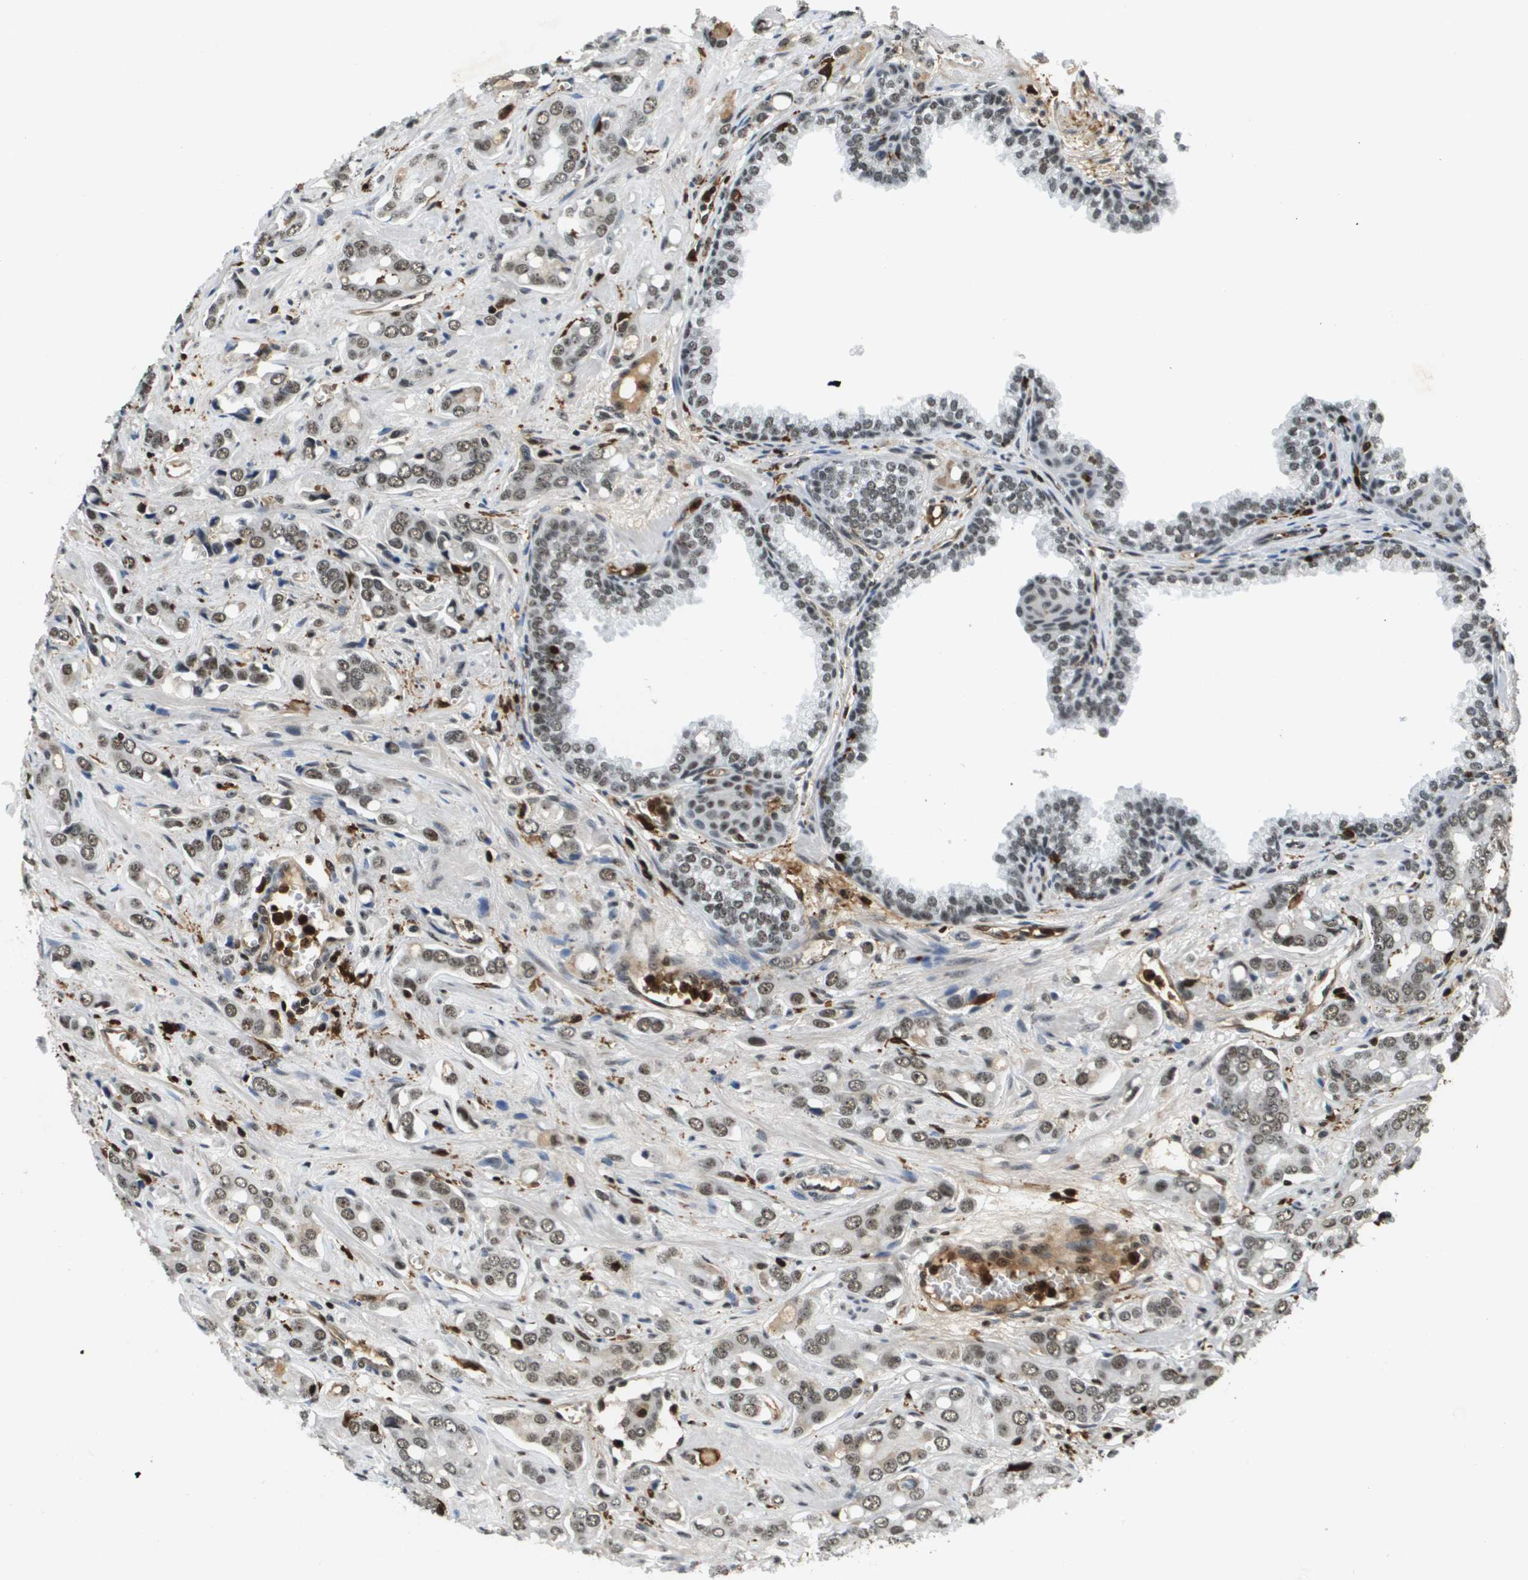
{"staining": {"intensity": "weak", "quantity": ">75%", "location": "nuclear"}, "tissue": "prostate cancer", "cell_type": "Tumor cells", "image_type": "cancer", "snomed": [{"axis": "morphology", "description": "Adenocarcinoma, High grade"}, {"axis": "topography", "description": "Prostate"}], "caption": "The micrograph displays immunohistochemical staining of prostate cancer (adenocarcinoma (high-grade)). There is weak nuclear positivity is appreciated in about >75% of tumor cells. The protein is stained brown, and the nuclei are stained in blue (DAB IHC with brightfield microscopy, high magnification).", "gene": "EP400", "patient": {"sex": "male", "age": 52}}